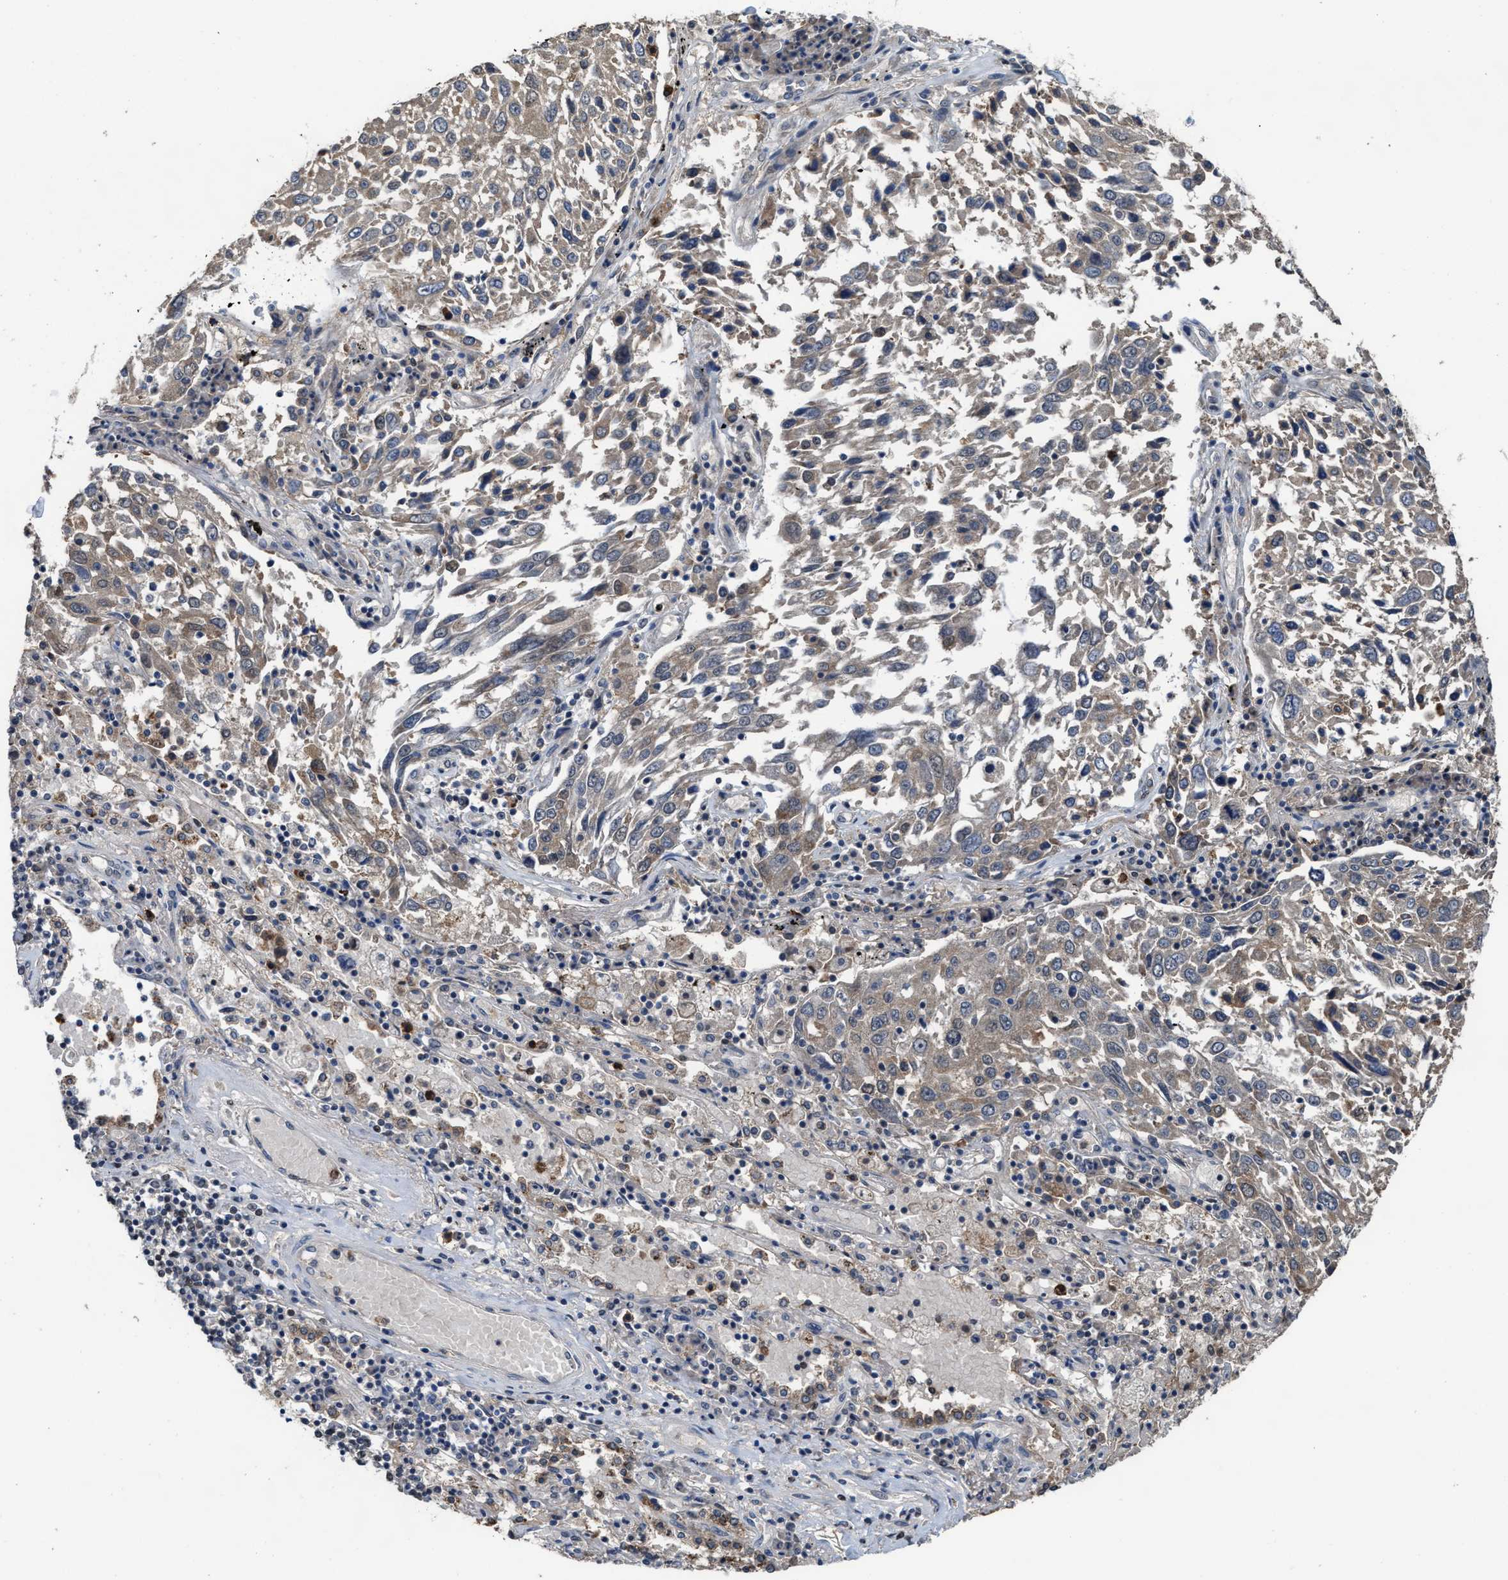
{"staining": {"intensity": "weak", "quantity": ">75%", "location": "cytoplasmic/membranous"}, "tissue": "lung cancer", "cell_type": "Tumor cells", "image_type": "cancer", "snomed": [{"axis": "morphology", "description": "Squamous cell carcinoma, NOS"}, {"axis": "topography", "description": "Lung"}], "caption": "Lung cancer stained for a protein shows weak cytoplasmic/membranous positivity in tumor cells.", "gene": "ZNF20", "patient": {"sex": "male", "age": 65}}